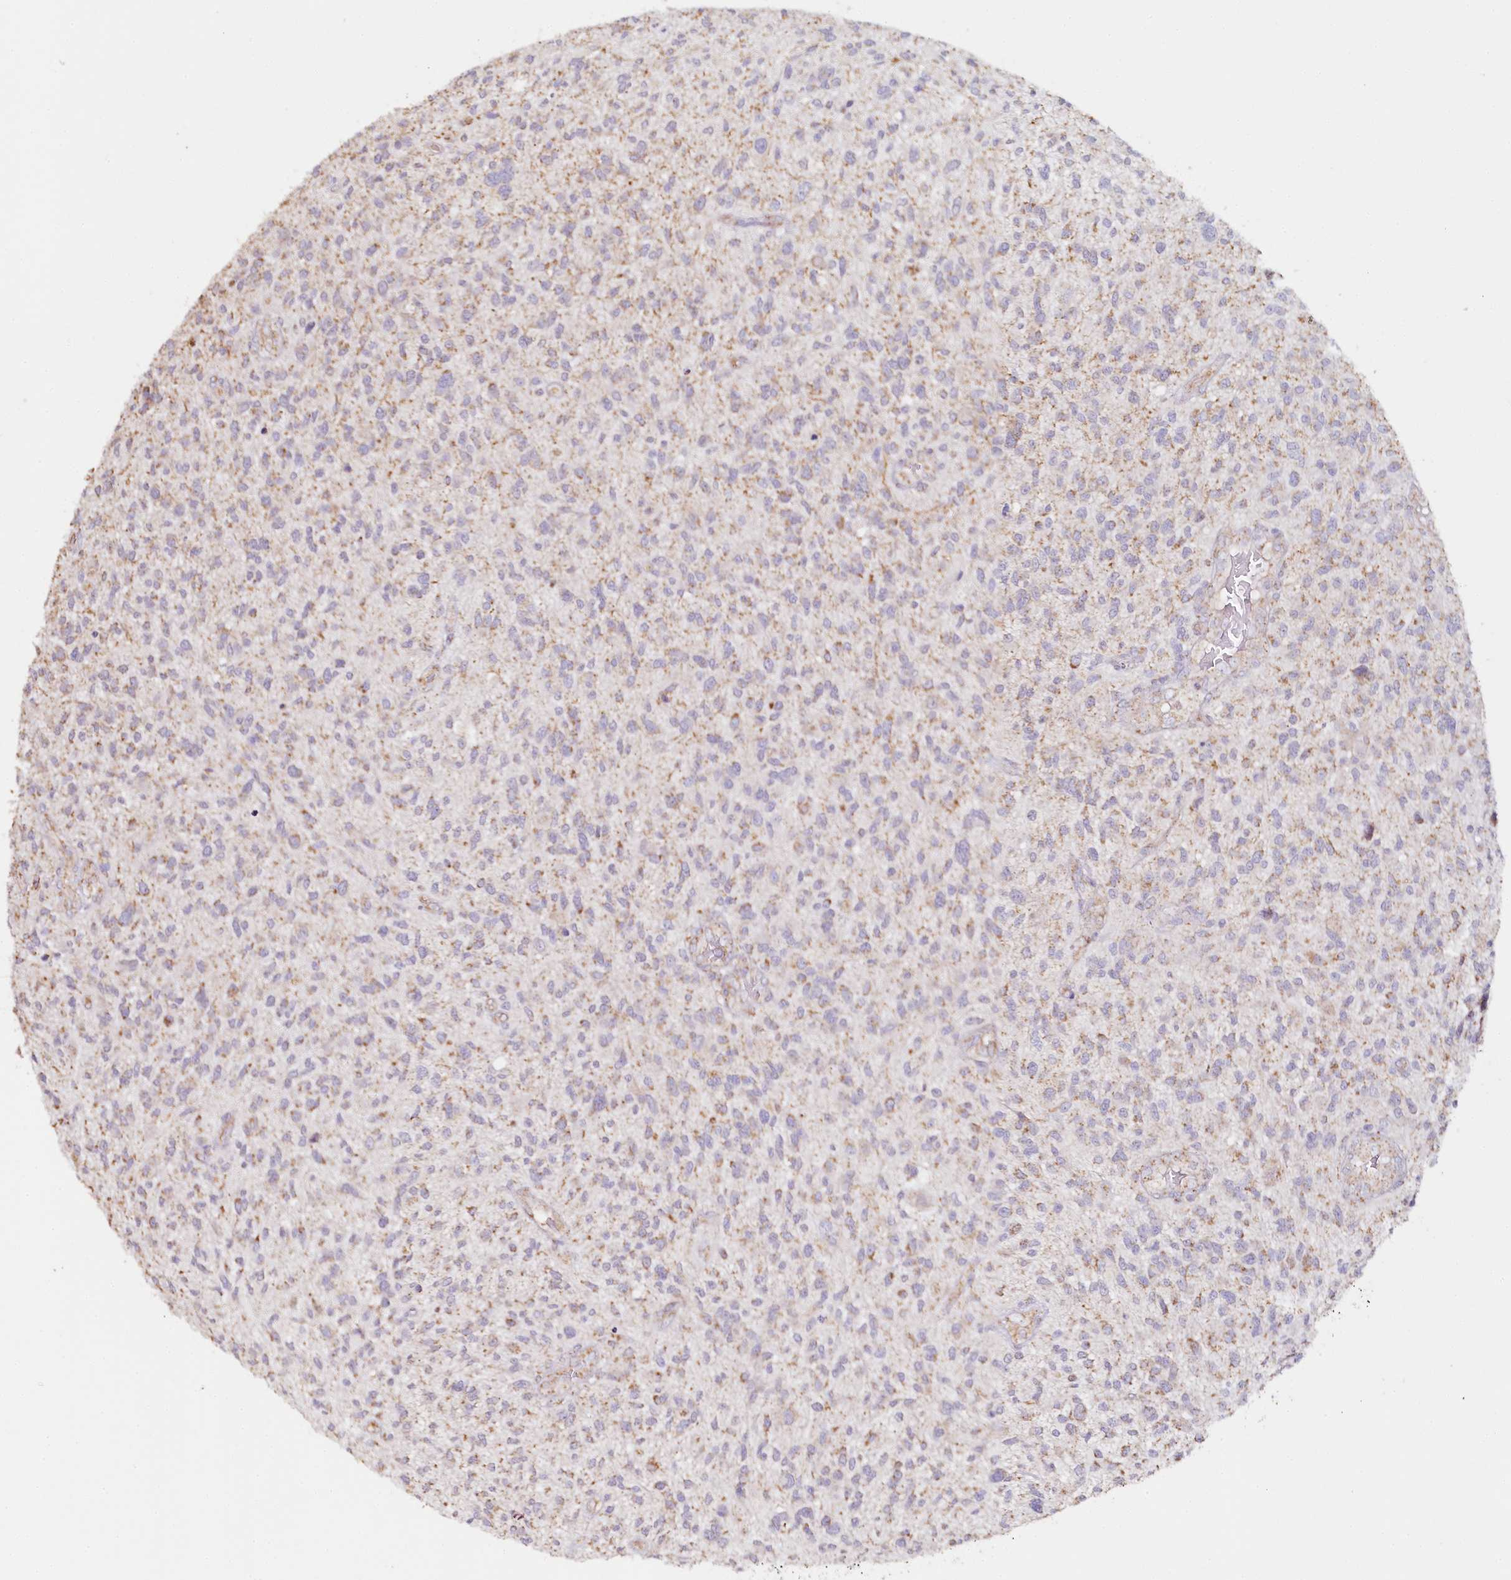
{"staining": {"intensity": "weak", "quantity": "25%-75%", "location": "cytoplasmic/membranous"}, "tissue": "glioma", "cell_type": "Tumor cells", "image_type": "cancer", "snomed": [{"axis": "morphology", "description": "Glioma, malignant, High grade"}, {"axis": "topography", "description": "Brain"}], "caption": "Immunohistochemical staining of glioma shows low levels of weak cytoplasmic/membranous protein expression in about 25%-75% of tumor cells.", "gene": "MMP25", "patient": {"sex": "male", "age": 47}}